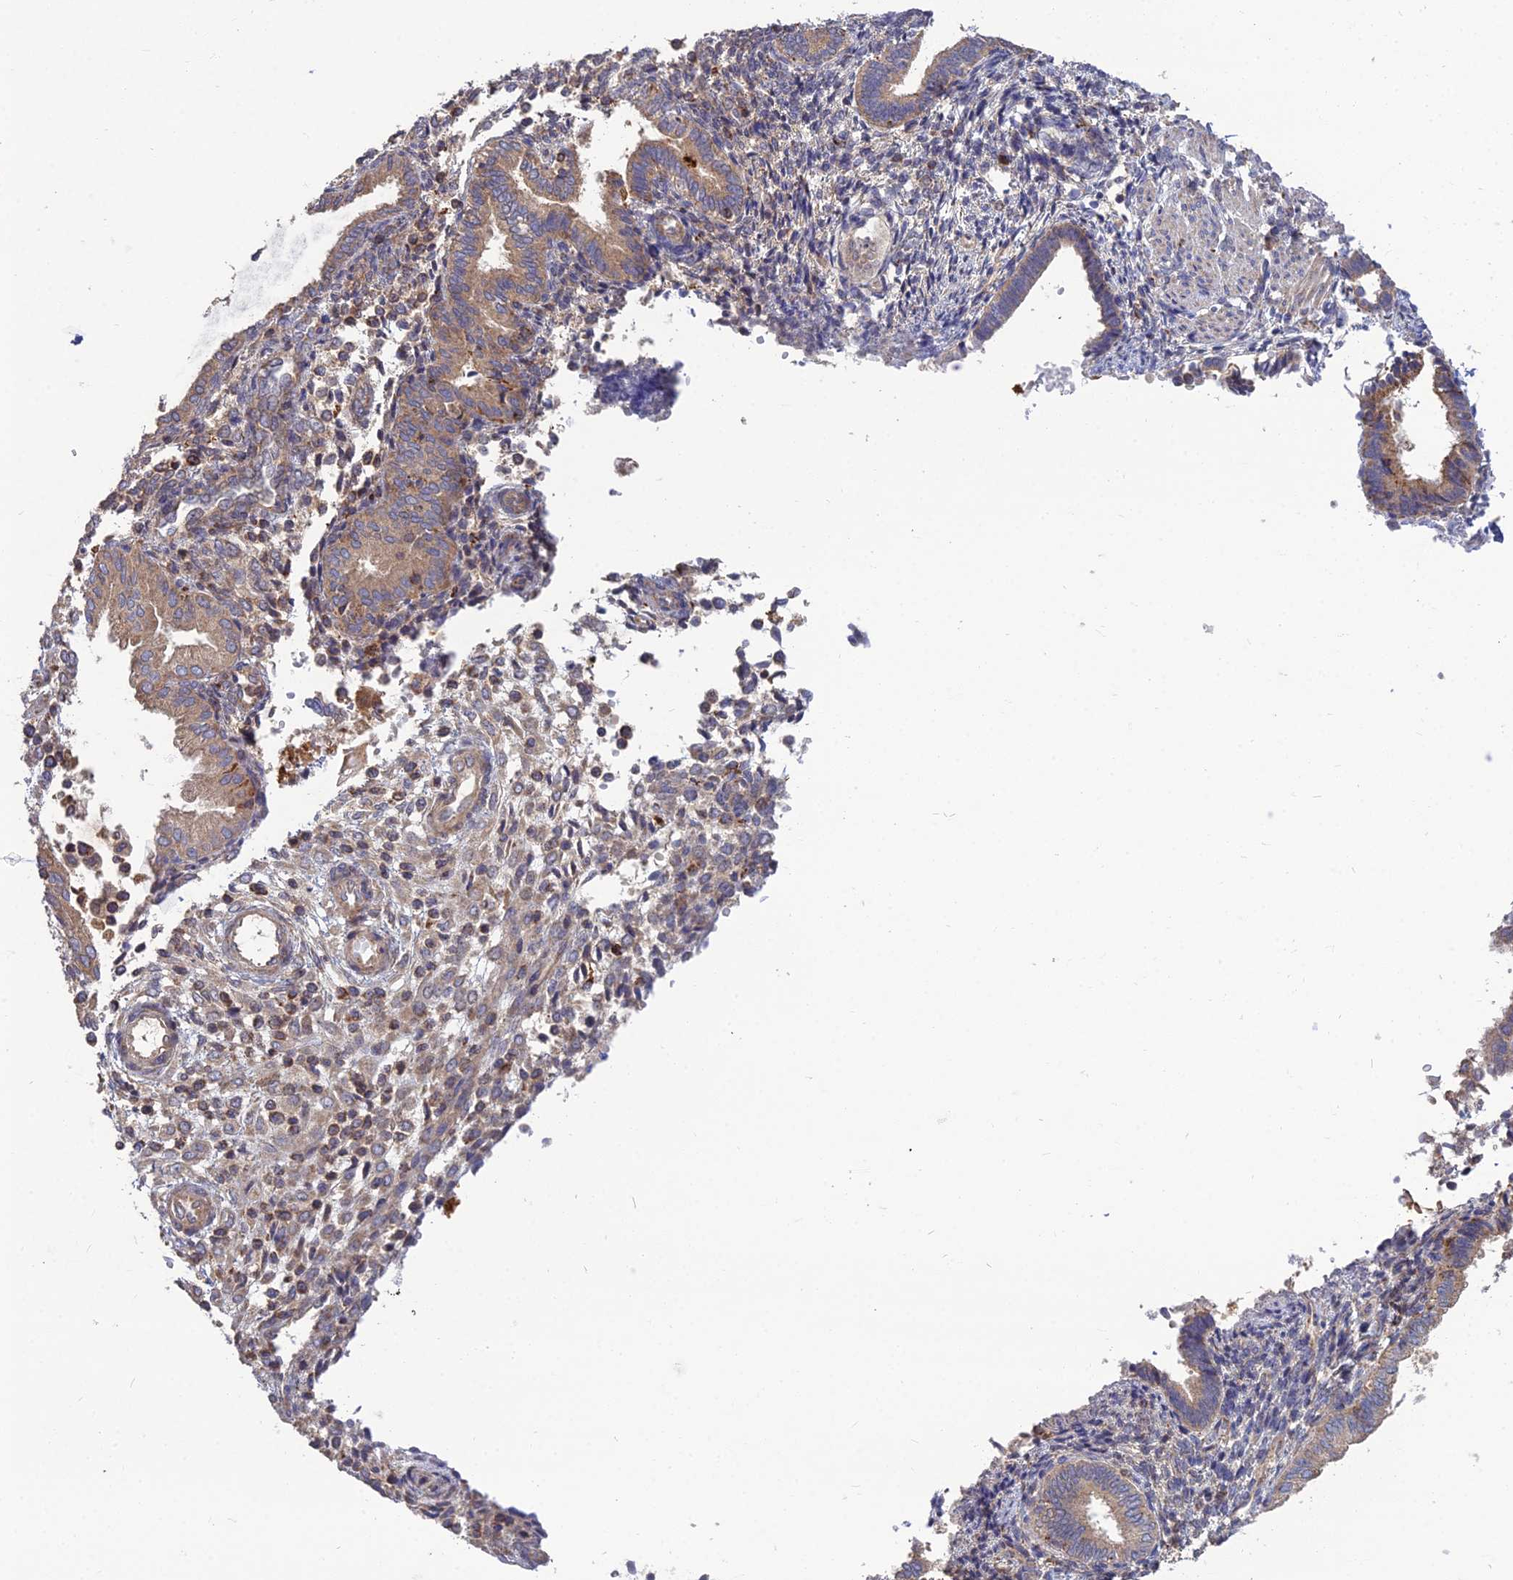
{"staining": {"intensity": "weak", "quantity": "<25%", "location": "cytoplasmic/membranous"}, "tissue": "endometrium", "cell_type": "Cells in endometrial stroma", "image_type": "normal", "snomed": [{"axis": "morphology", "description": "Normal tissue, NOS"}, {"axis": "topography", "description": "Endometrium"}], "caption": "DAB immunohistochemical staining of unremarkable endometrium exhibits no significant positivity in cells in endometrial stroma.", "gene": "RIC8B", "patient": {"sex": "female", "age": 53}}